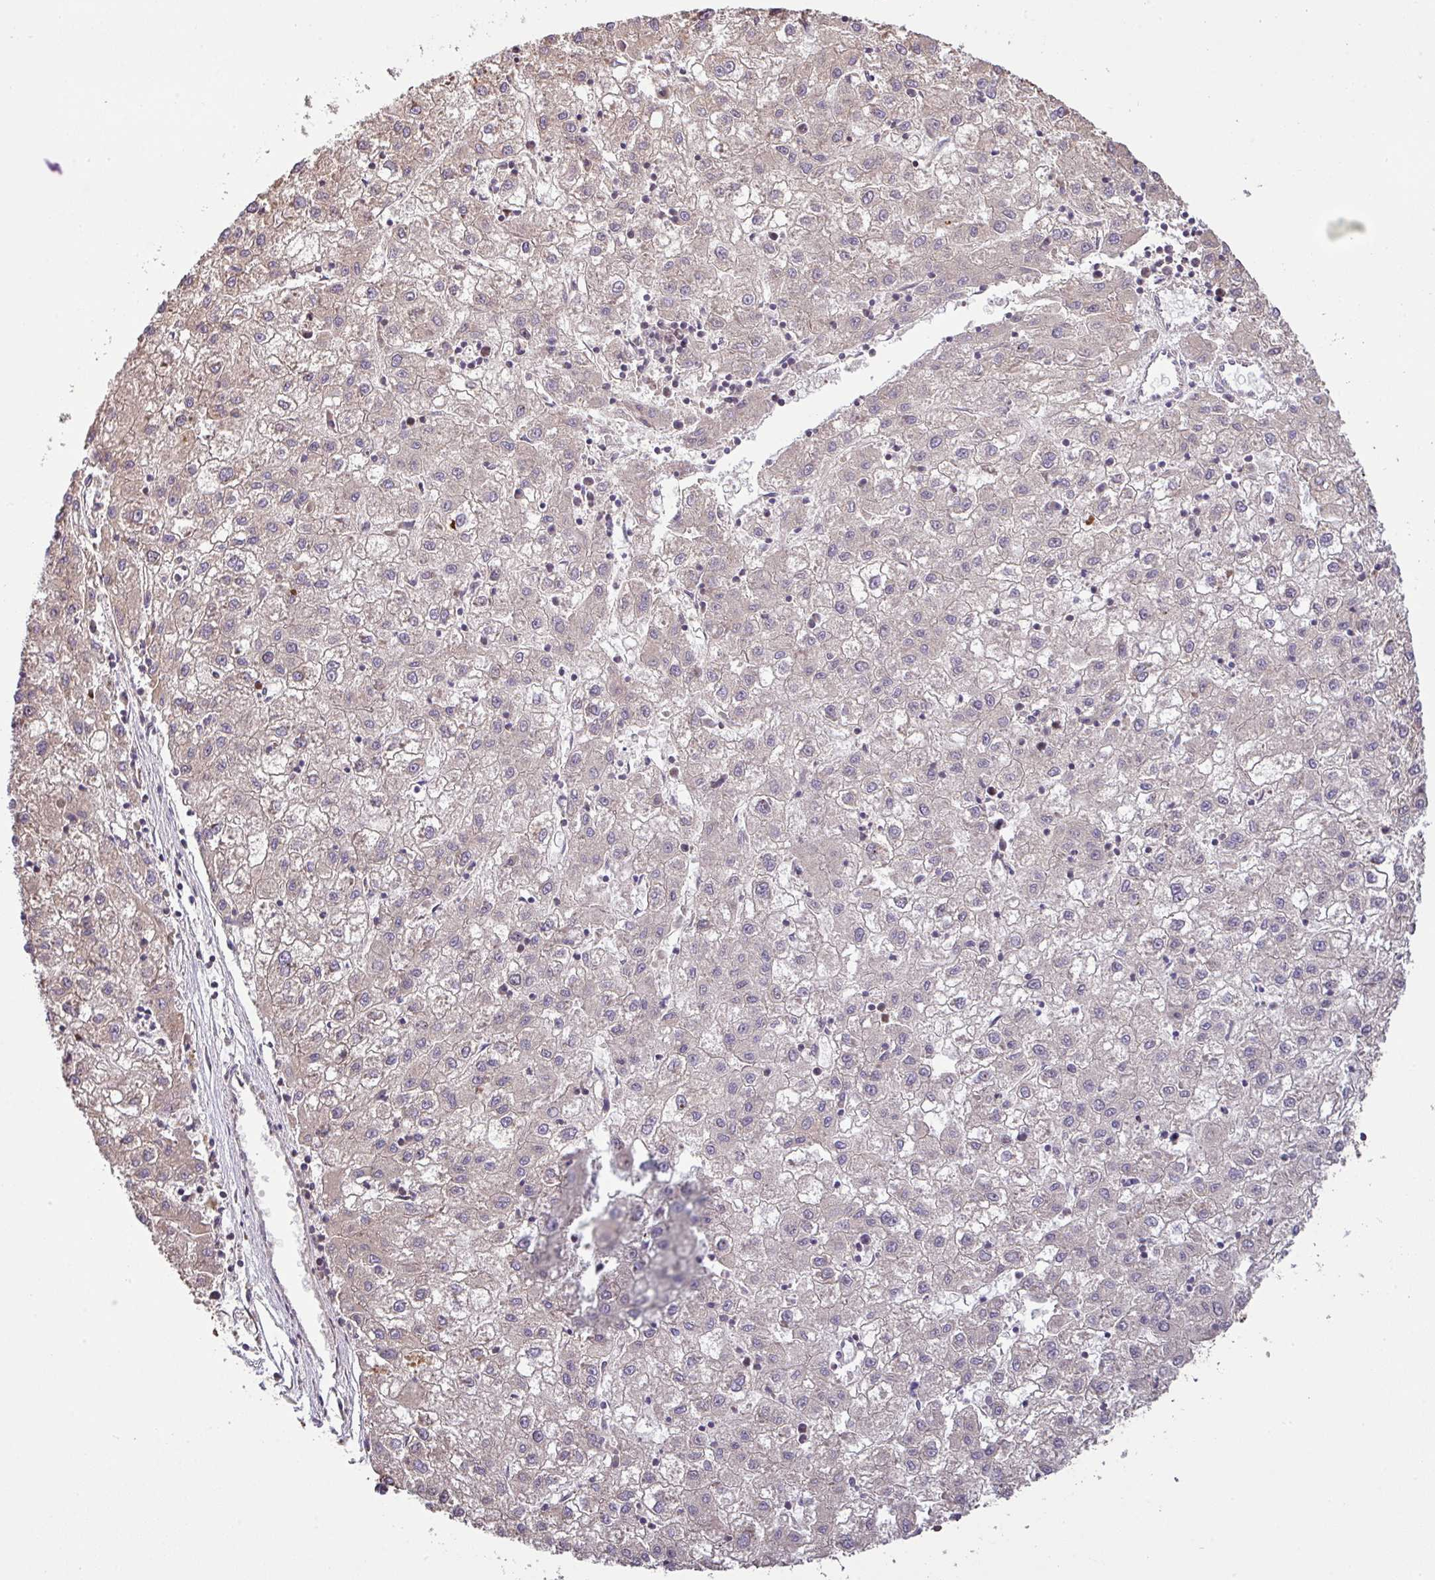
{"staining": {"intensity": "weak", "quantity": "<25%", "location": "cytoplasmic/membranous"}, "tissue": "liver cancer", "cell_type": "Tumor cells", "image_type": "cancer", "snomed": [{"axis": "morphology", "description": "Carcinoma, Hepatocellular, NOS"}, {"axis": "topography", "description": "Liver"}], "caption": "Tumor cells show no significant expression in hepatocellular carcinoma (liver).", "gene": "VENTX", "patient": {"sex": "male", "age": 72}}